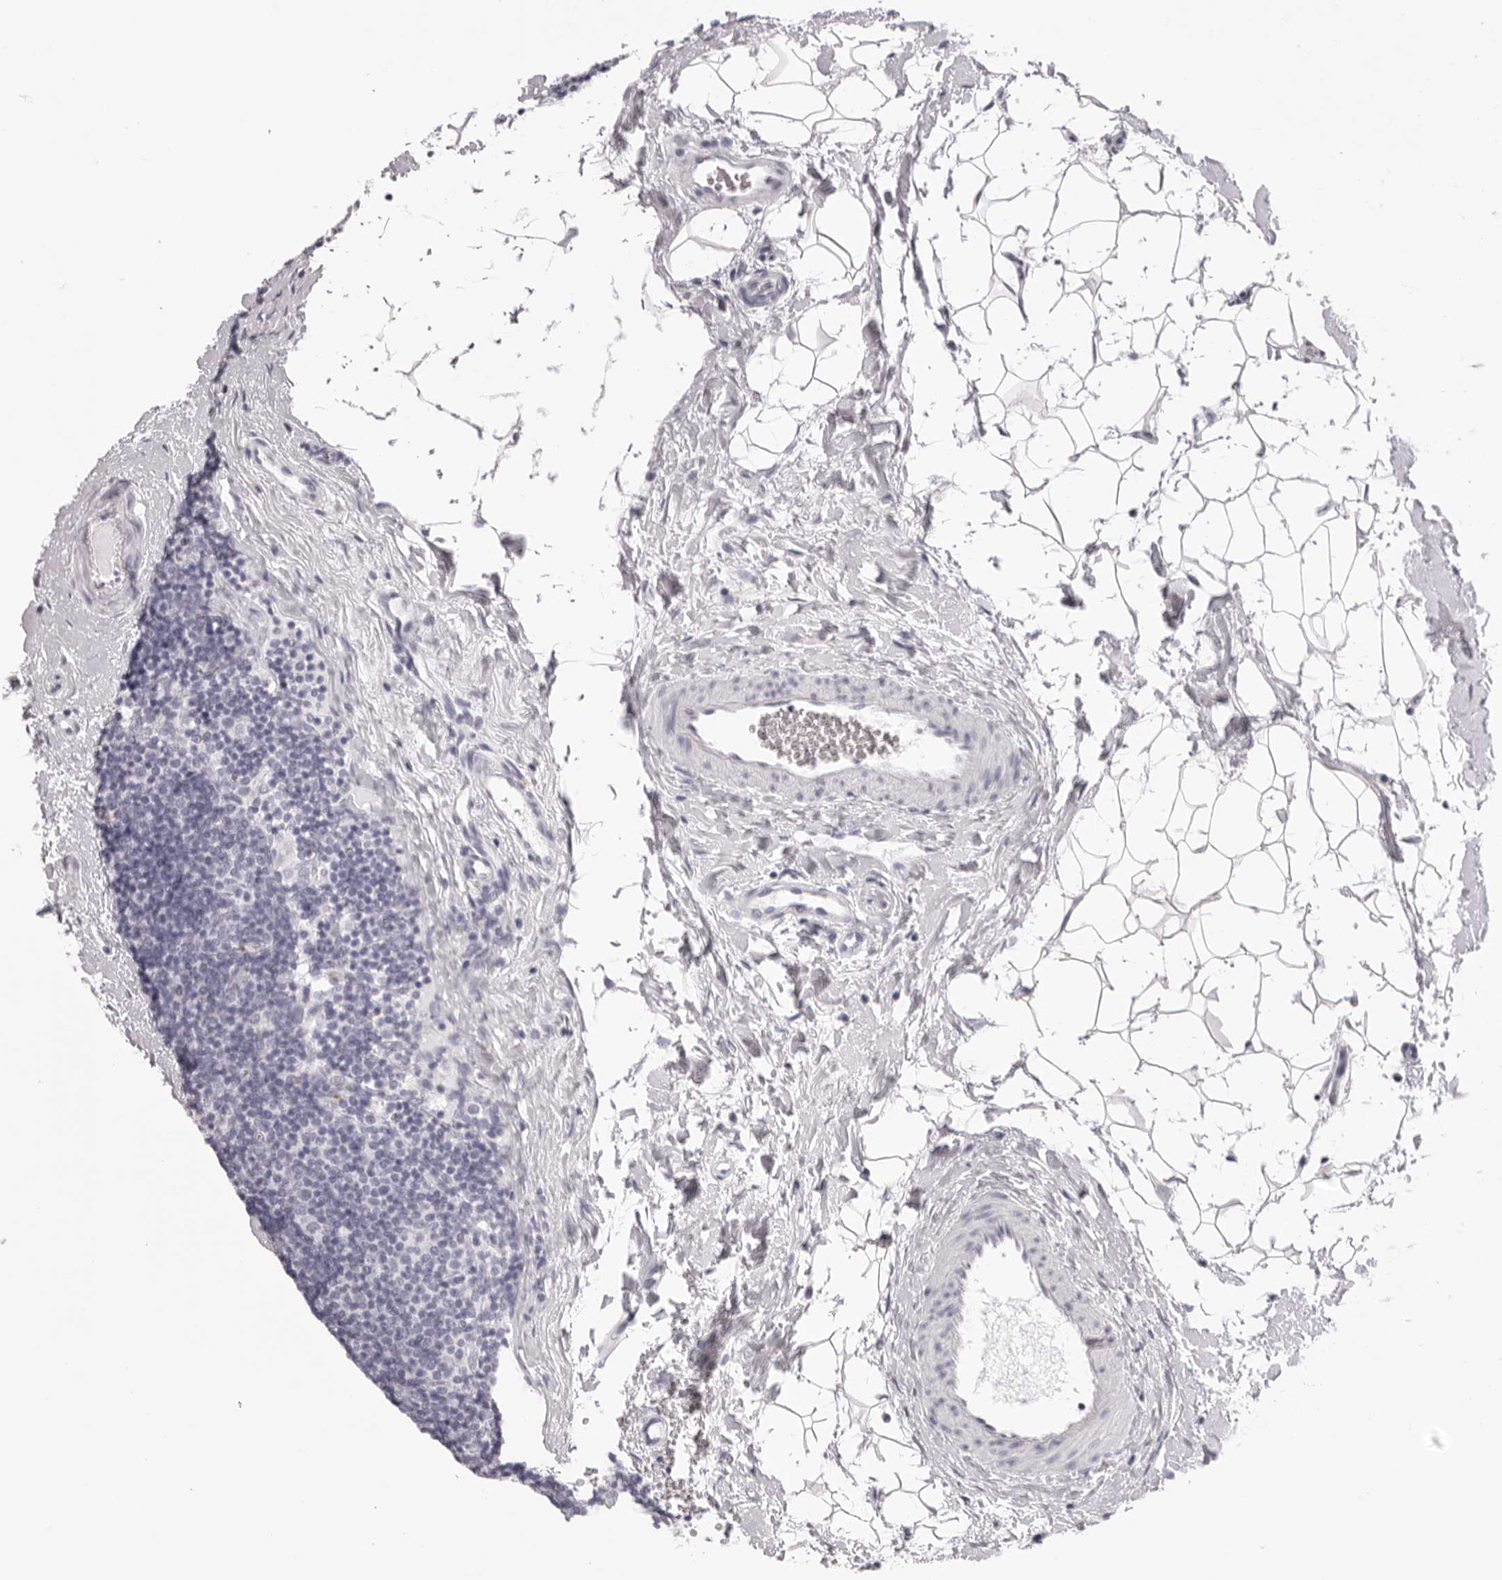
{"staining": {"intensity": "negative", "quantity": "none", "location": "none"}, "tissue": "lymph node", "cell_type": "Germinal center cells", "image_type": "normal", "snomed": [{"axis": "morphology", "description": "Normal tissue, NOS"}, {"axis": "topography", "description": "Lymph node"}], "caption": "Lymph node stained for a protein using immunohistochemistry (IHC) reveals no staining germinal center cells.", "gene": "RHO", "patient": {"sex": "female", "age": 22}}